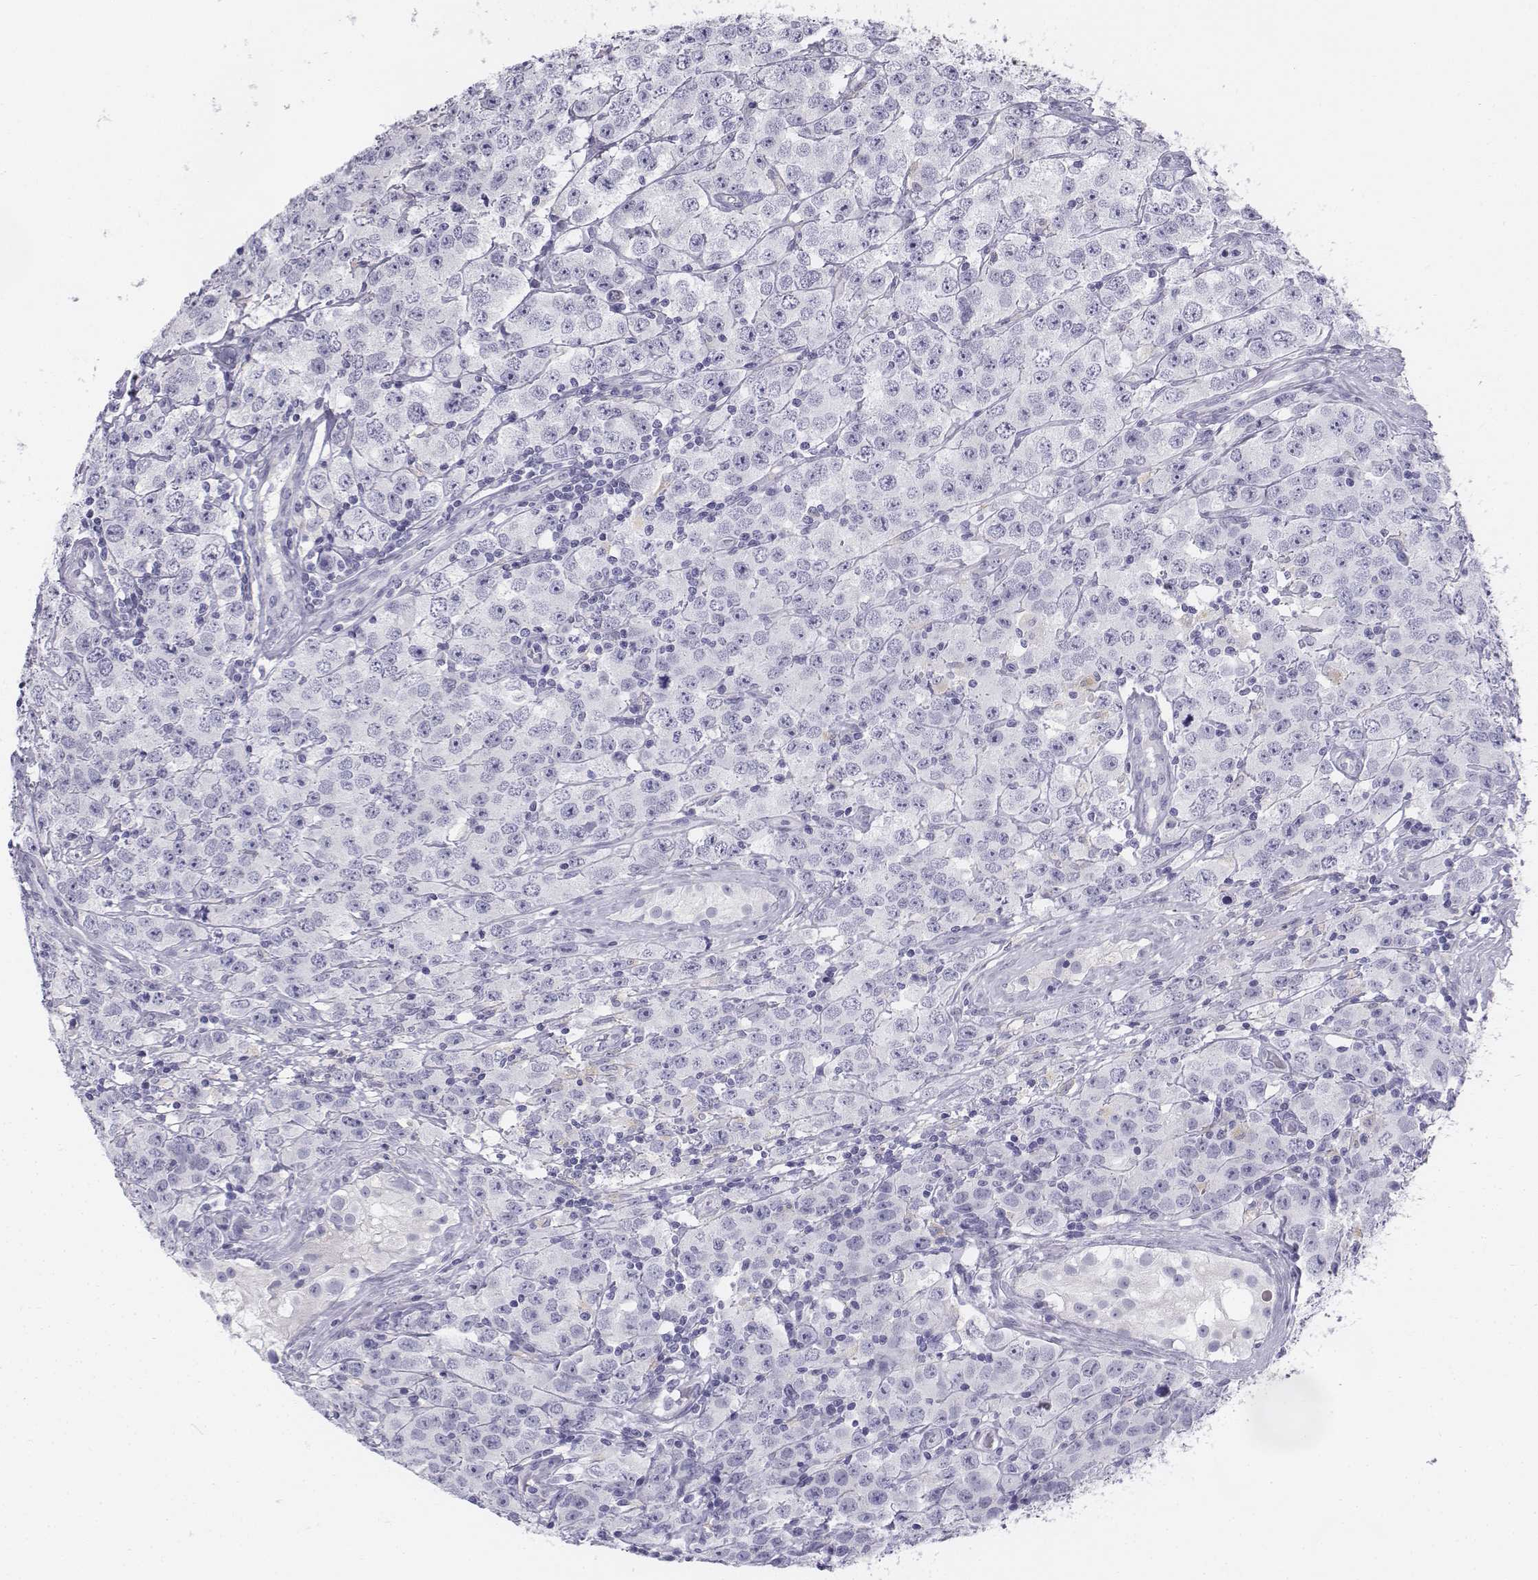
{"staining": {"intensity": "negative", "quantity": "none", "location": "none"}, "tissue": "testis cancer", "cell_type": "Tumor cells", "image_type": "cancer", "snomed": [{"axis": "morphology", "description": "Seminoma, NOS"}, {"axis": "topography", "description": "Testis"}], "caption": "A photomicrograph of testis cancer (seminoma) stained for a protein reveals no brown staining in tumor cells.", "gene": "TH", "patient": {"sex": "male", "age": 52}}